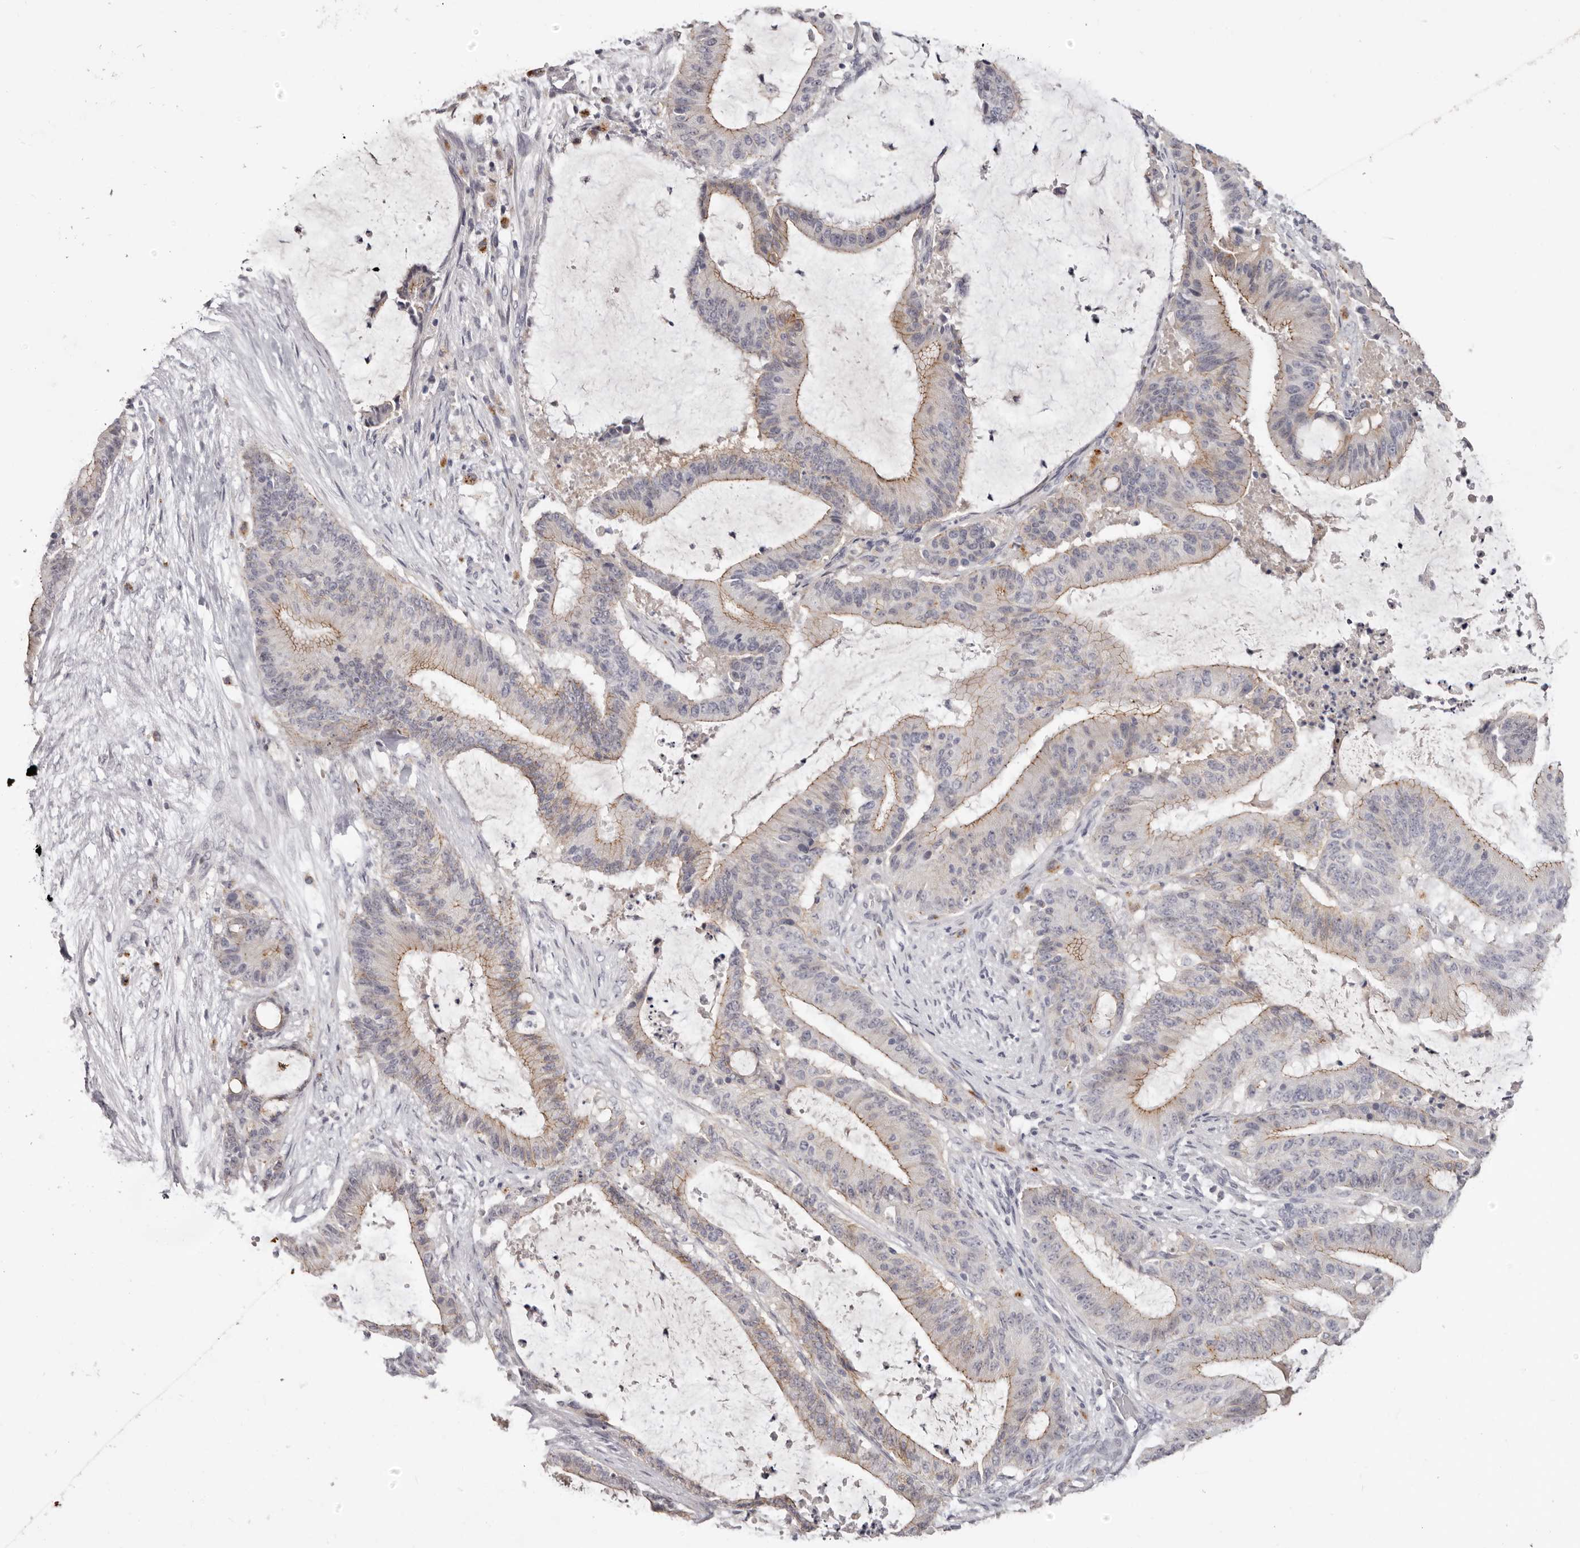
{"staining": {"intensity": "weak", "quantity": ">75%", "location": "cytoplasmic/membranous"}, "tissue": "liver cancer", "cell_type": "Tumor cells", "image_type": "cancer", "snomed": [{"axis": "morphology", "description": "Normal tissue, NOS"}, {"axis": "morphology", "description": "Cholangiocarcinoma"}, {"axis": "topography", "description": "Liver"}, {"axis": "topography", "description": "Peripheral nerve tissue"}], "caption": "IHC (DAB) staining of human cholangiocarcinoma (liver) reveals weak cytoplasmic/membranous protein positivity in about >75% of tumor cells. The protein of interest is stained brown, and the nuclei are stained in blue (DAB (3,3'-diaminobenzidine) IHC with brightfield microscopy, high magnification).", "gene": "PCDHB6", "patient": {"sex": "female", "age": 73}}